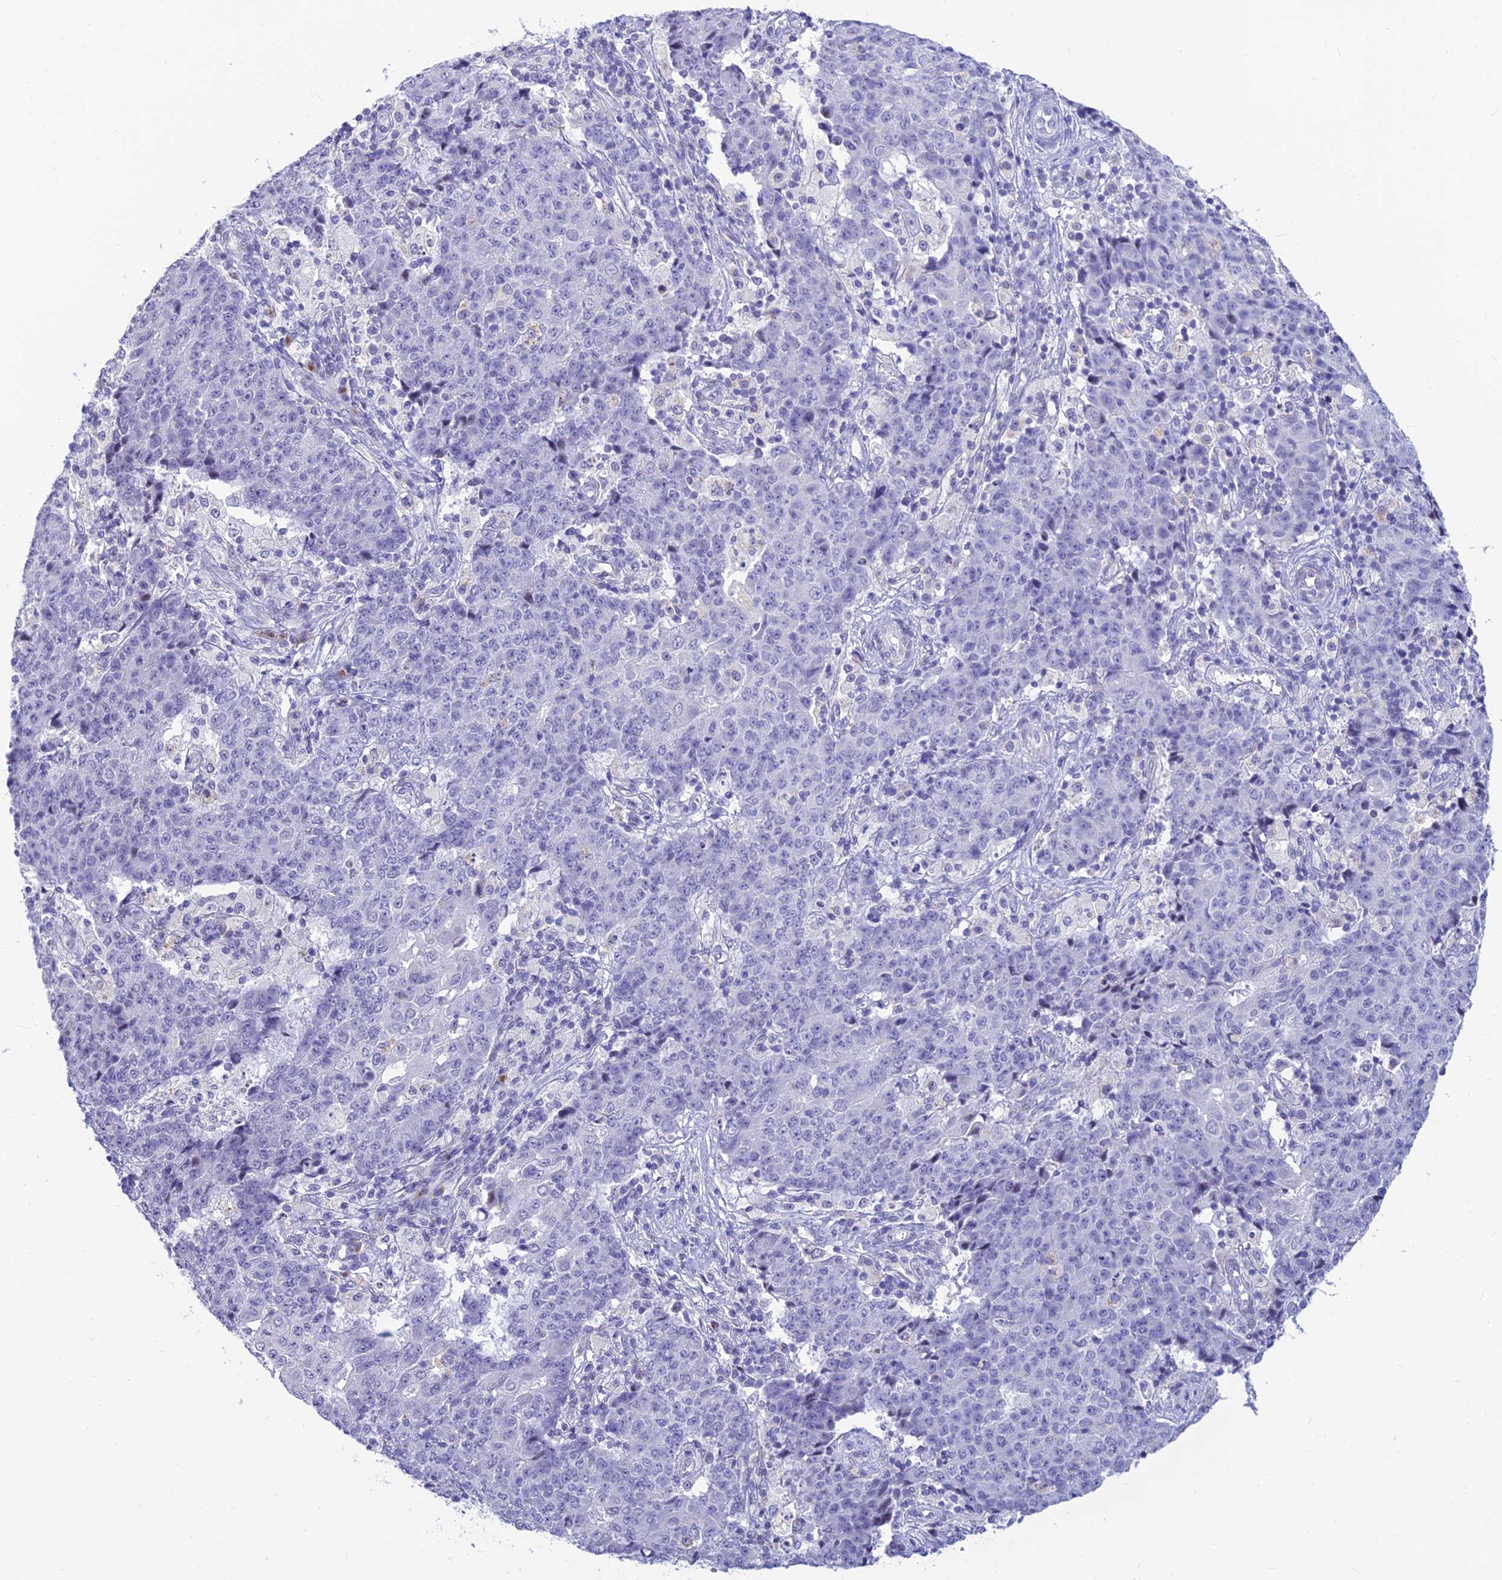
{"staining": {"intensity": "negative", "quantity": "none", "location": "none"}, "tissue": "ovarian cancer", "cell_type": "Tumor cells", "image_type": "cancer", "snomed": [{"axis": "morphology", "description": "Carcinoma, endometroid"}, {"axis": "topography", "description": "Ovary"}], "caption": "DAB (3,3'-diaminobenzidine) immunohistochemical staining of human endometroid carcinoma (ovarian) shows no significant staining in tumor cells.", "gene": "INKA1", "patient": {"sex": "female", "age": 42}}